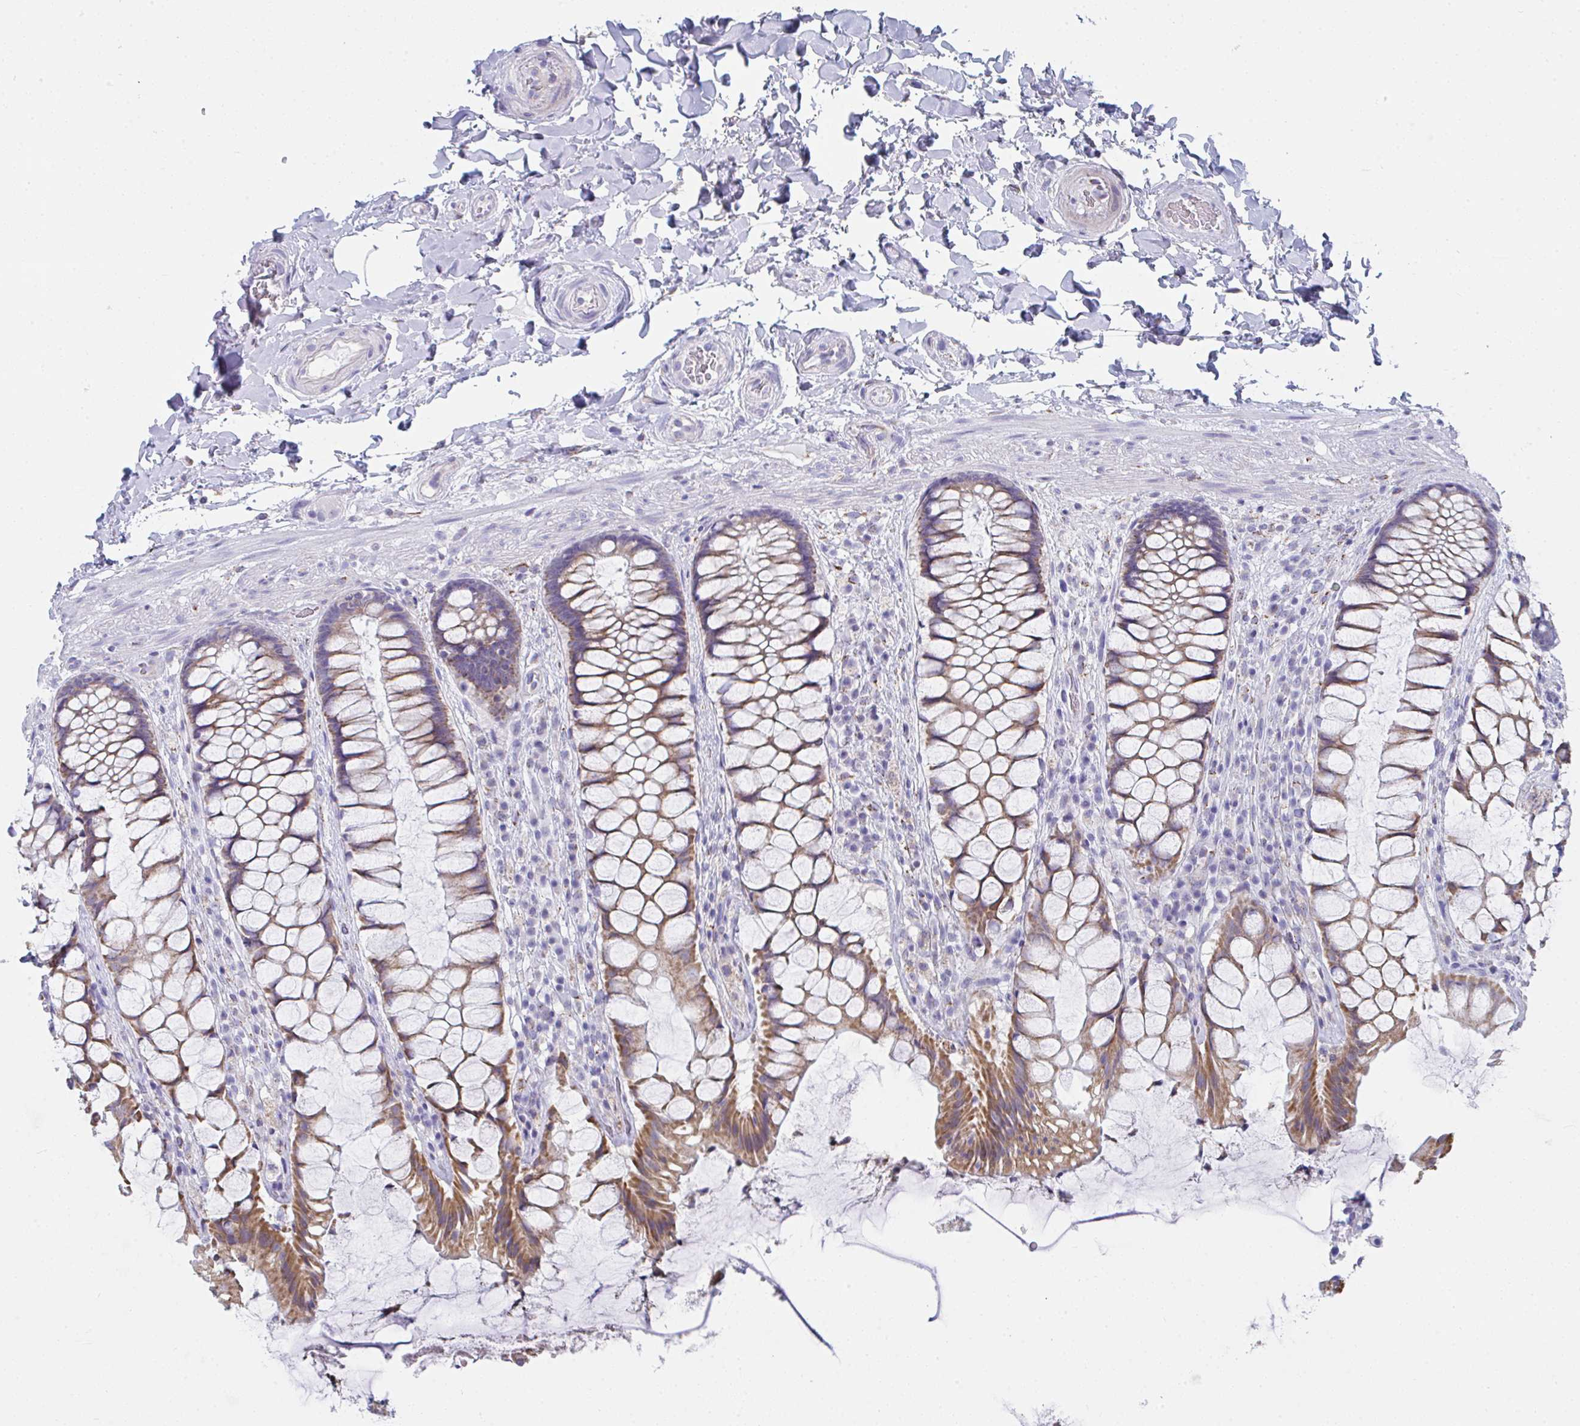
{"staining": {"intensity": "moderate", "quantity": ">75%", "location": "cytoplasmic/membranous"}, "tissue": "rectum", "cell_type": "Glandular cells", "image_type": "normal", "snomed": [{"axis": "morphology", "description": "Normal tissue, NOS"}, {"axis": "topography", "description": "Rectum"}], "caption": "Brown immunohistochemical staining in benign human rectum exhibits moderate cytoplasmic/membranous expression in about >75% of glandular cells. (IHC, brightfield microscopy, high magnification).", "gene": "MGAM2", "patient": {"sex": "female", "age": 58}}